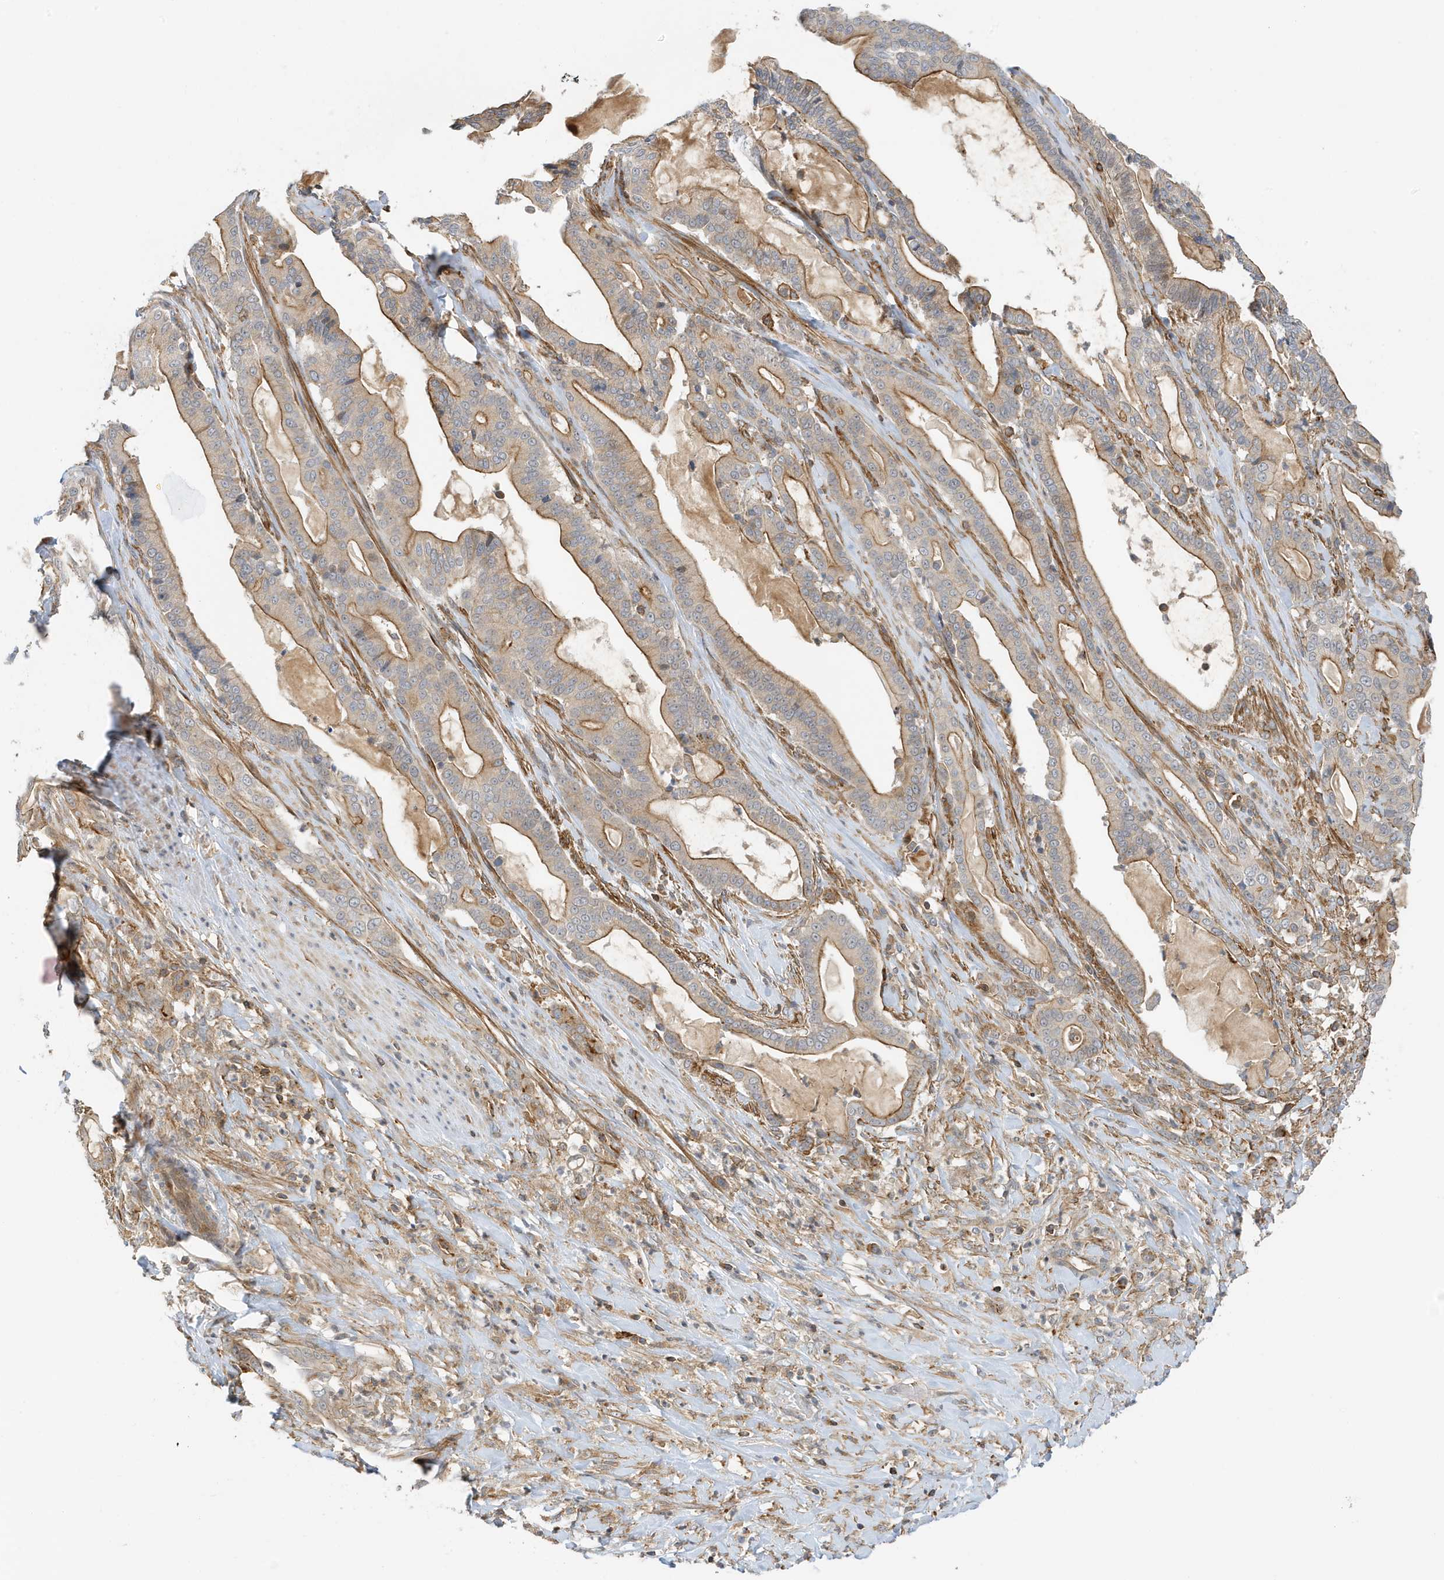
{"staining": {"intensity": "moderate", "quantity": "25%-75%", "location": "cytoplasmic/membranous"}, "tissue": "pancreatic cancer", "cell_type": "Tumor cells", "image_type": "cancer", "snomed": [{"axis": "morphology", "description": "Adenocarcinoma, NOS"}, {"axis": "topography", "description": "Pancreas"}], "caption": "Immunohistochemistry of pancreatic cancer reveals medium levels of moderate cytoplasmic/membranous positivity in approximately 25%-75% of tumor cells.", "gene": "TATDN3", "patient": {"sex": "male", "age": 63}}